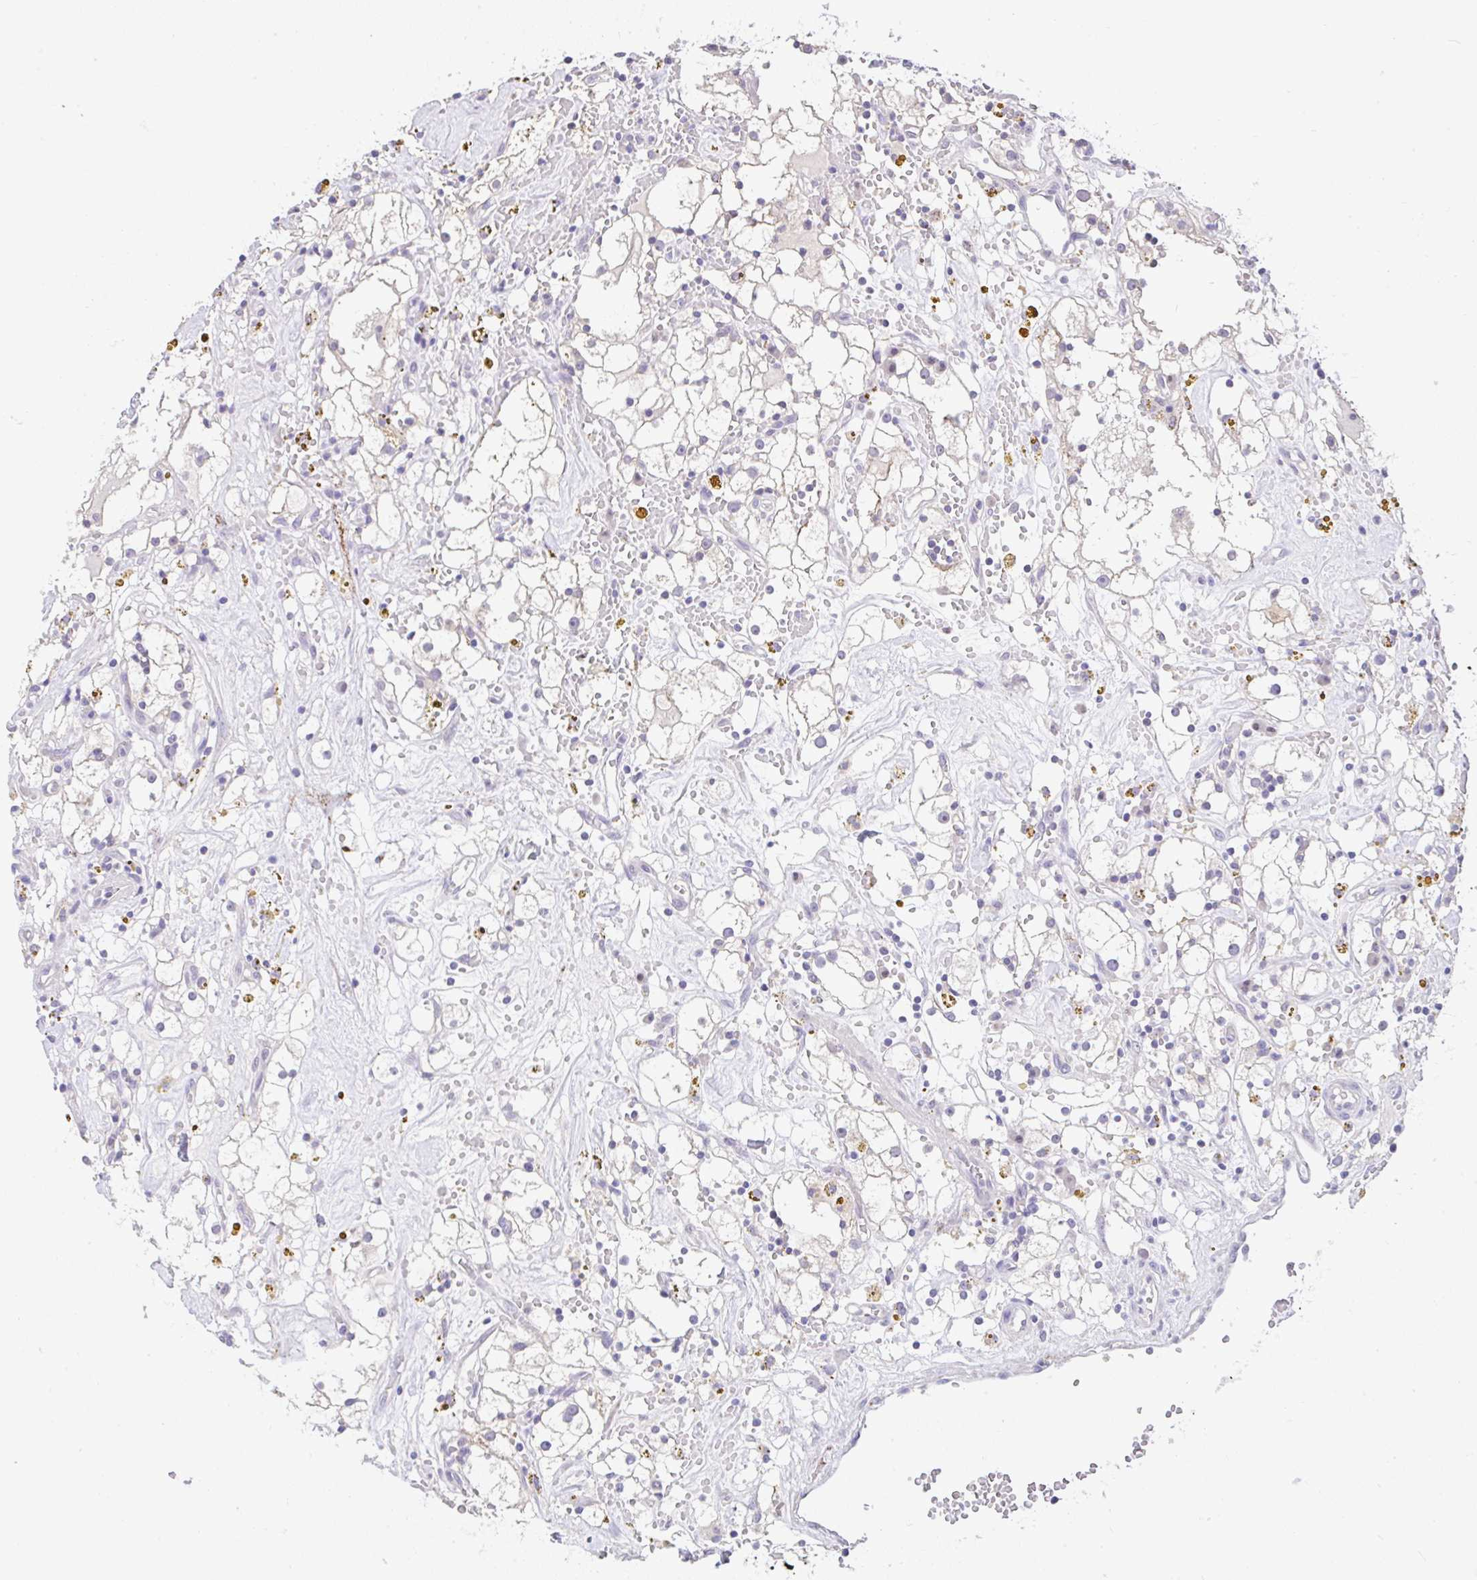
{"staining": {"intensity": "negative", "quantity": "none", "location": "none"}, "tissue": "renal cancer", "cell_type": "Tumor cells", "image_type": "cancer", "snomed": [{"axis": "morphology", "description": "Adenocarcinoma, NOS"}, {"axis": "topography", "description": "Kidney"}], "caption": "Immunohistochemical staining of human adenocarcinoma (renal) demonstrates no significant positivity in tumor cells.", "gene": "CTU1", "patient": {"sex": "male", "age": 56}}